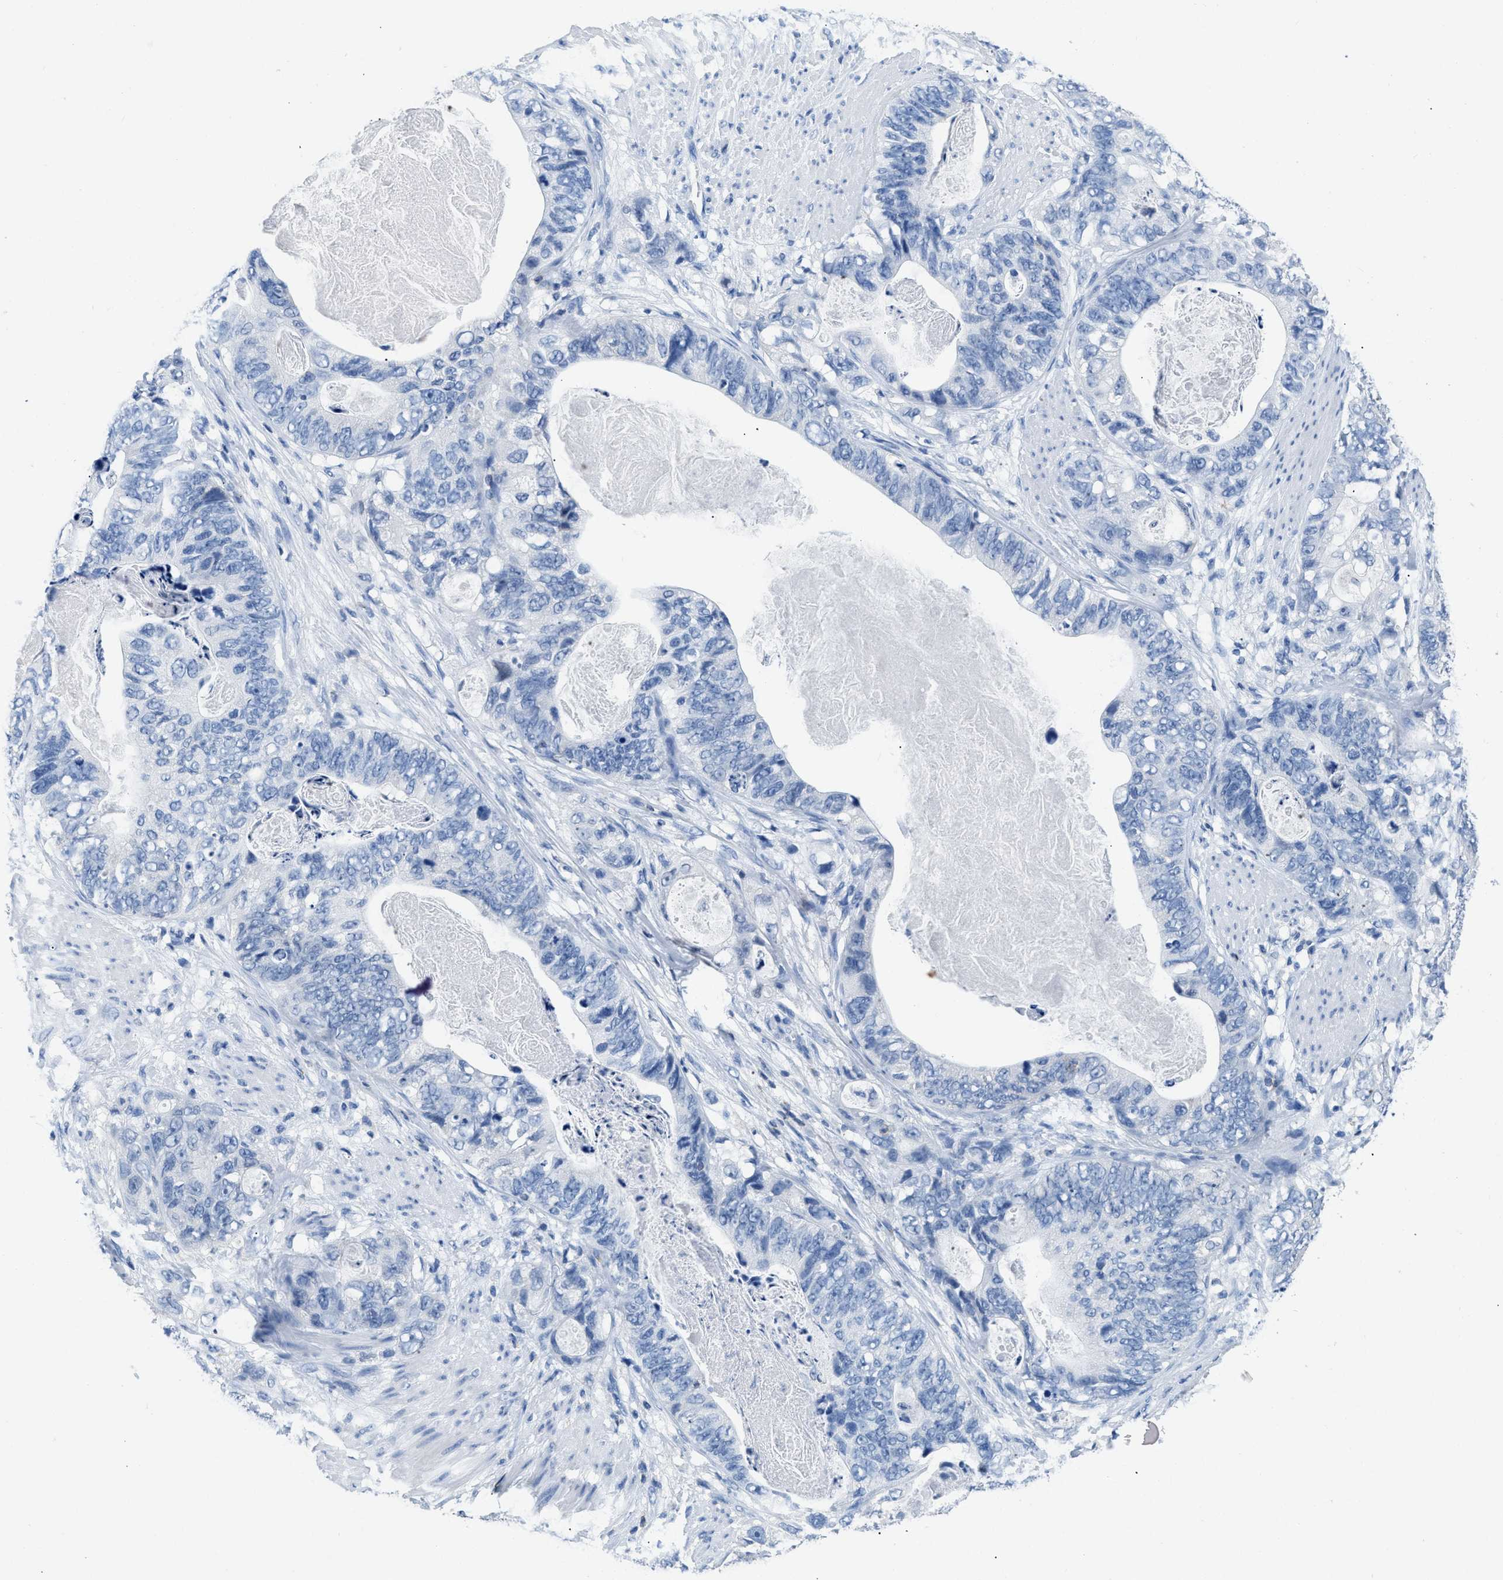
{"staining": {"intensity": "negative", "quantity": "none", "location": "none"}, "tissue": "stomach cancer", "cell_type": "Tumor cells", "image_type": "cancer", "snomed": [{"axis": "morphology", "description": "Adenocarcinoma, NOS"}, {"axis": "topography", "description": "Stomach"}], "caption": "High magnification brightfield microscopy of adenocarcinoma (stomach) stained with DAB (brown) and counterstained with hematoxylin (blue): tumor cells show no significant positivity. (DAB (3,3'-diaminobenzidine) IHC with hematoxylin counter stain).", "gene": "NFATC2", "patient": {"sex": "female", "age": 89}}